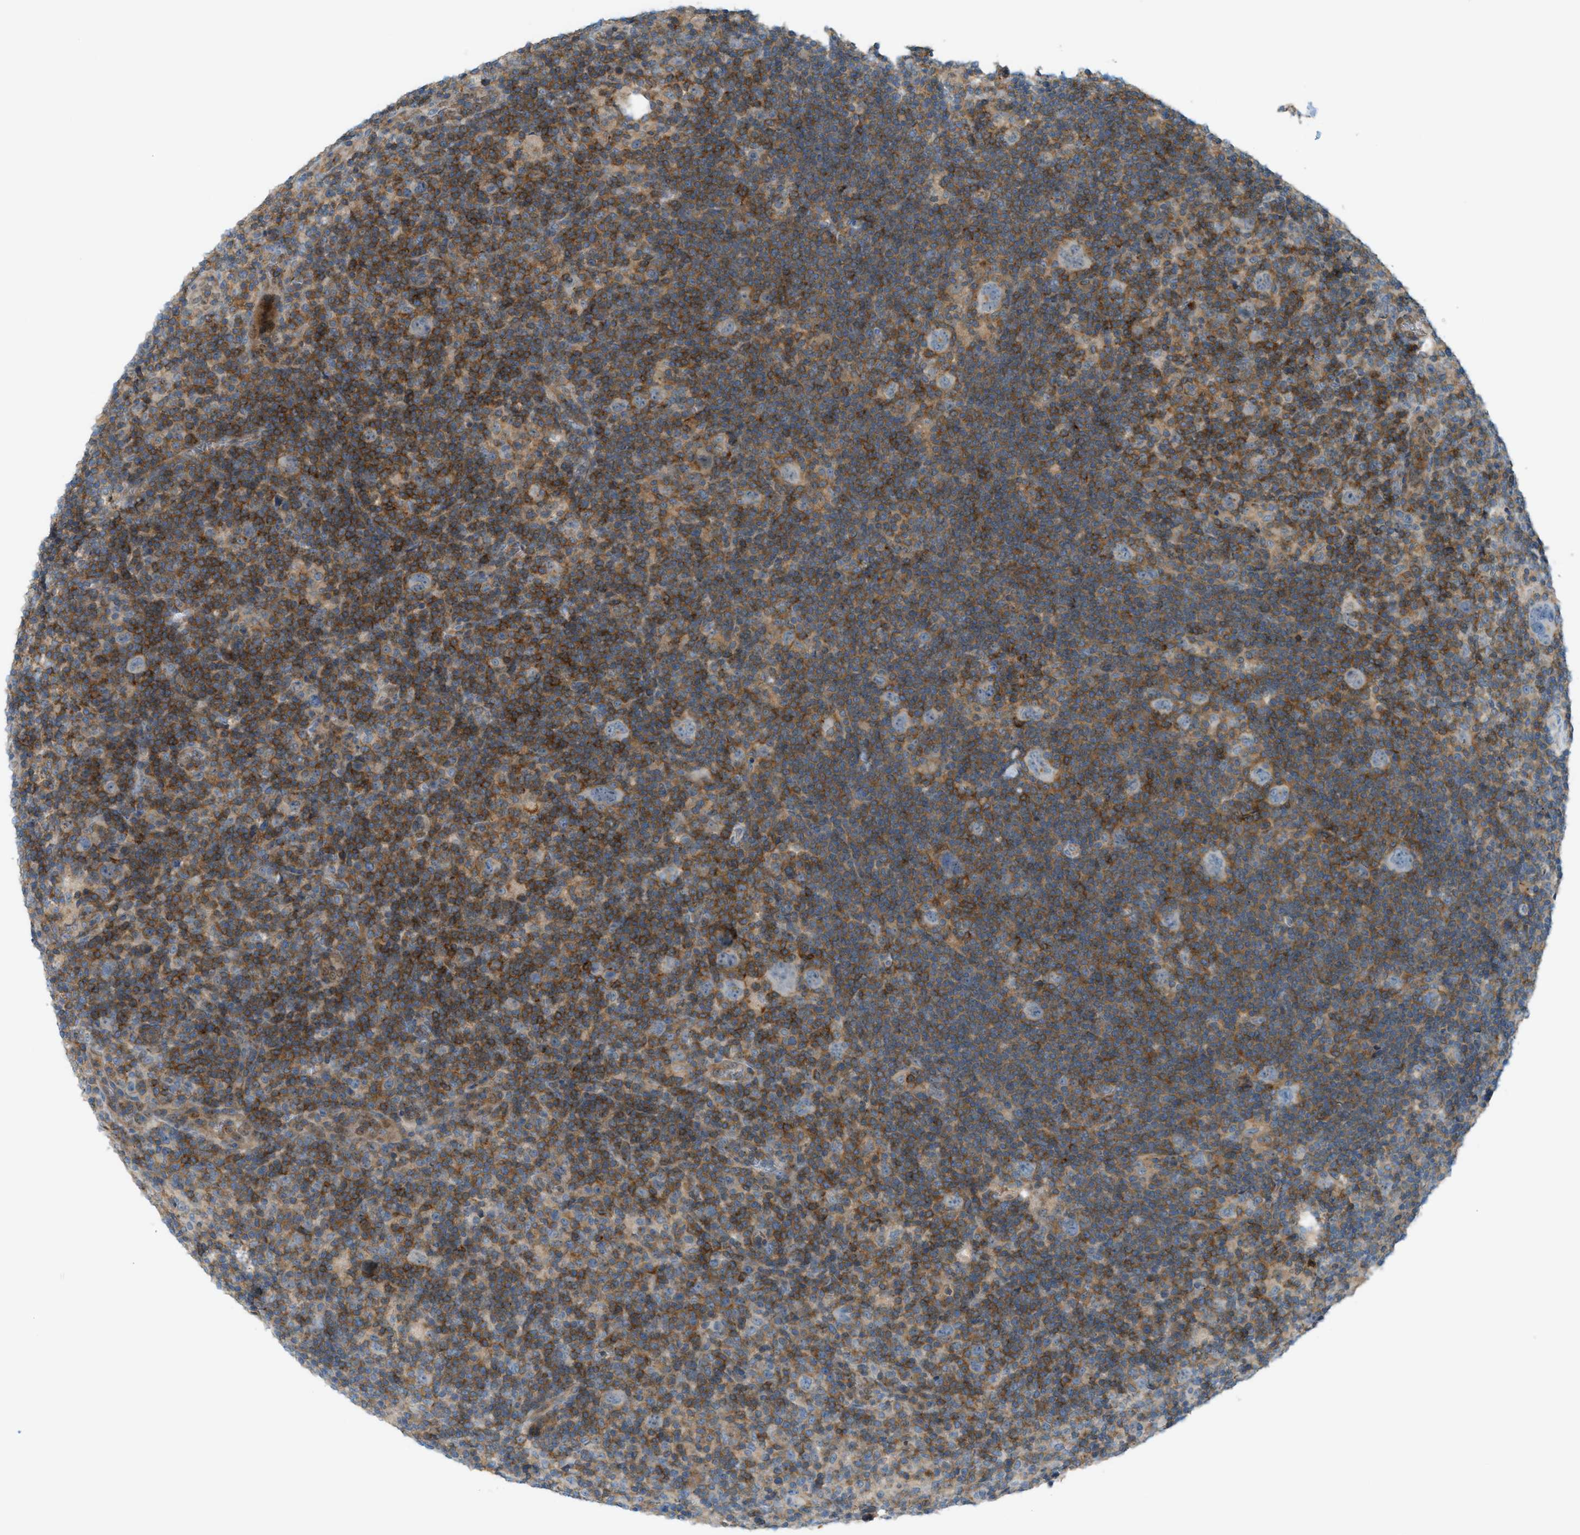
{"staining": {"intensity": "negative", "quantity": "none", "location": "none"}, "tissue": "lymphoma", "cell_type": "Tumor cells", "image_type": "cancer", "snomed": [{"axis": "morphology", "description": "Hodgkin's disease, NOS"}, {"axis": "topography", "description": "Lymph node"}], "caption": "Histopathology image shows no significant protein positivity in tumor cells of Hodgkin's disease.", "gene": "GRK6", "patient": {"sex": "female", "age": 57}}